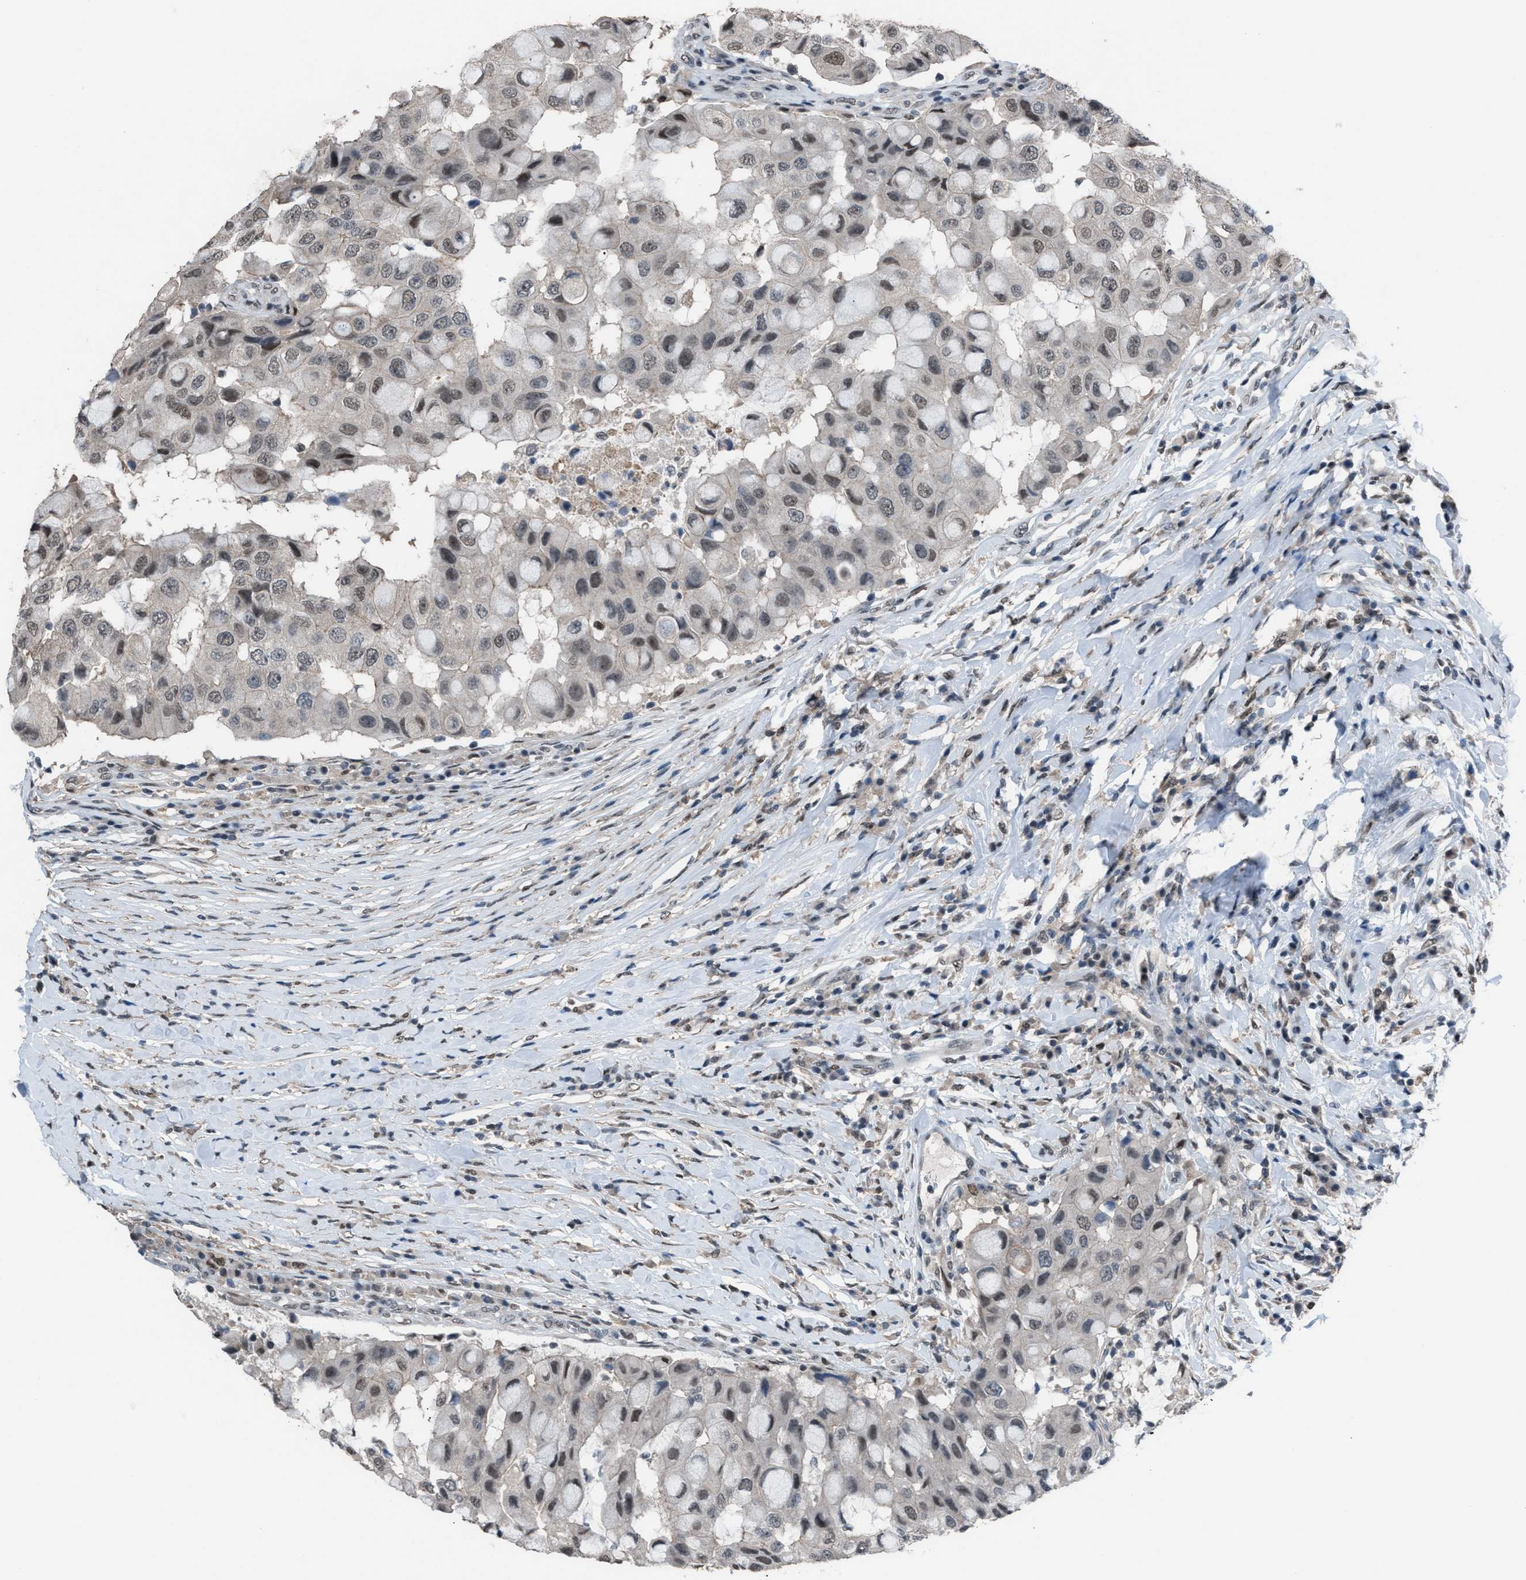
{"staining": {"intensity": "weak", "quantity": "25%-75%", "location": "nuclear"}, "tissue": "breast cancer", "cell_type": "Tumor cells", "image_type": "cancer", "snomed": [{"axis": "morphology", "description": "Duct carcinoma"}, {"axis": "topography", "description": "Breast"}], "caption": "This is a photomicrograph of immunohistochemistry staining of breast invasive ductal carcinoma, which shows weak positivity in the nuclear of tumor cells.", "gene": "ZNF276", "patient": {"sex": "female", "age": 27}}